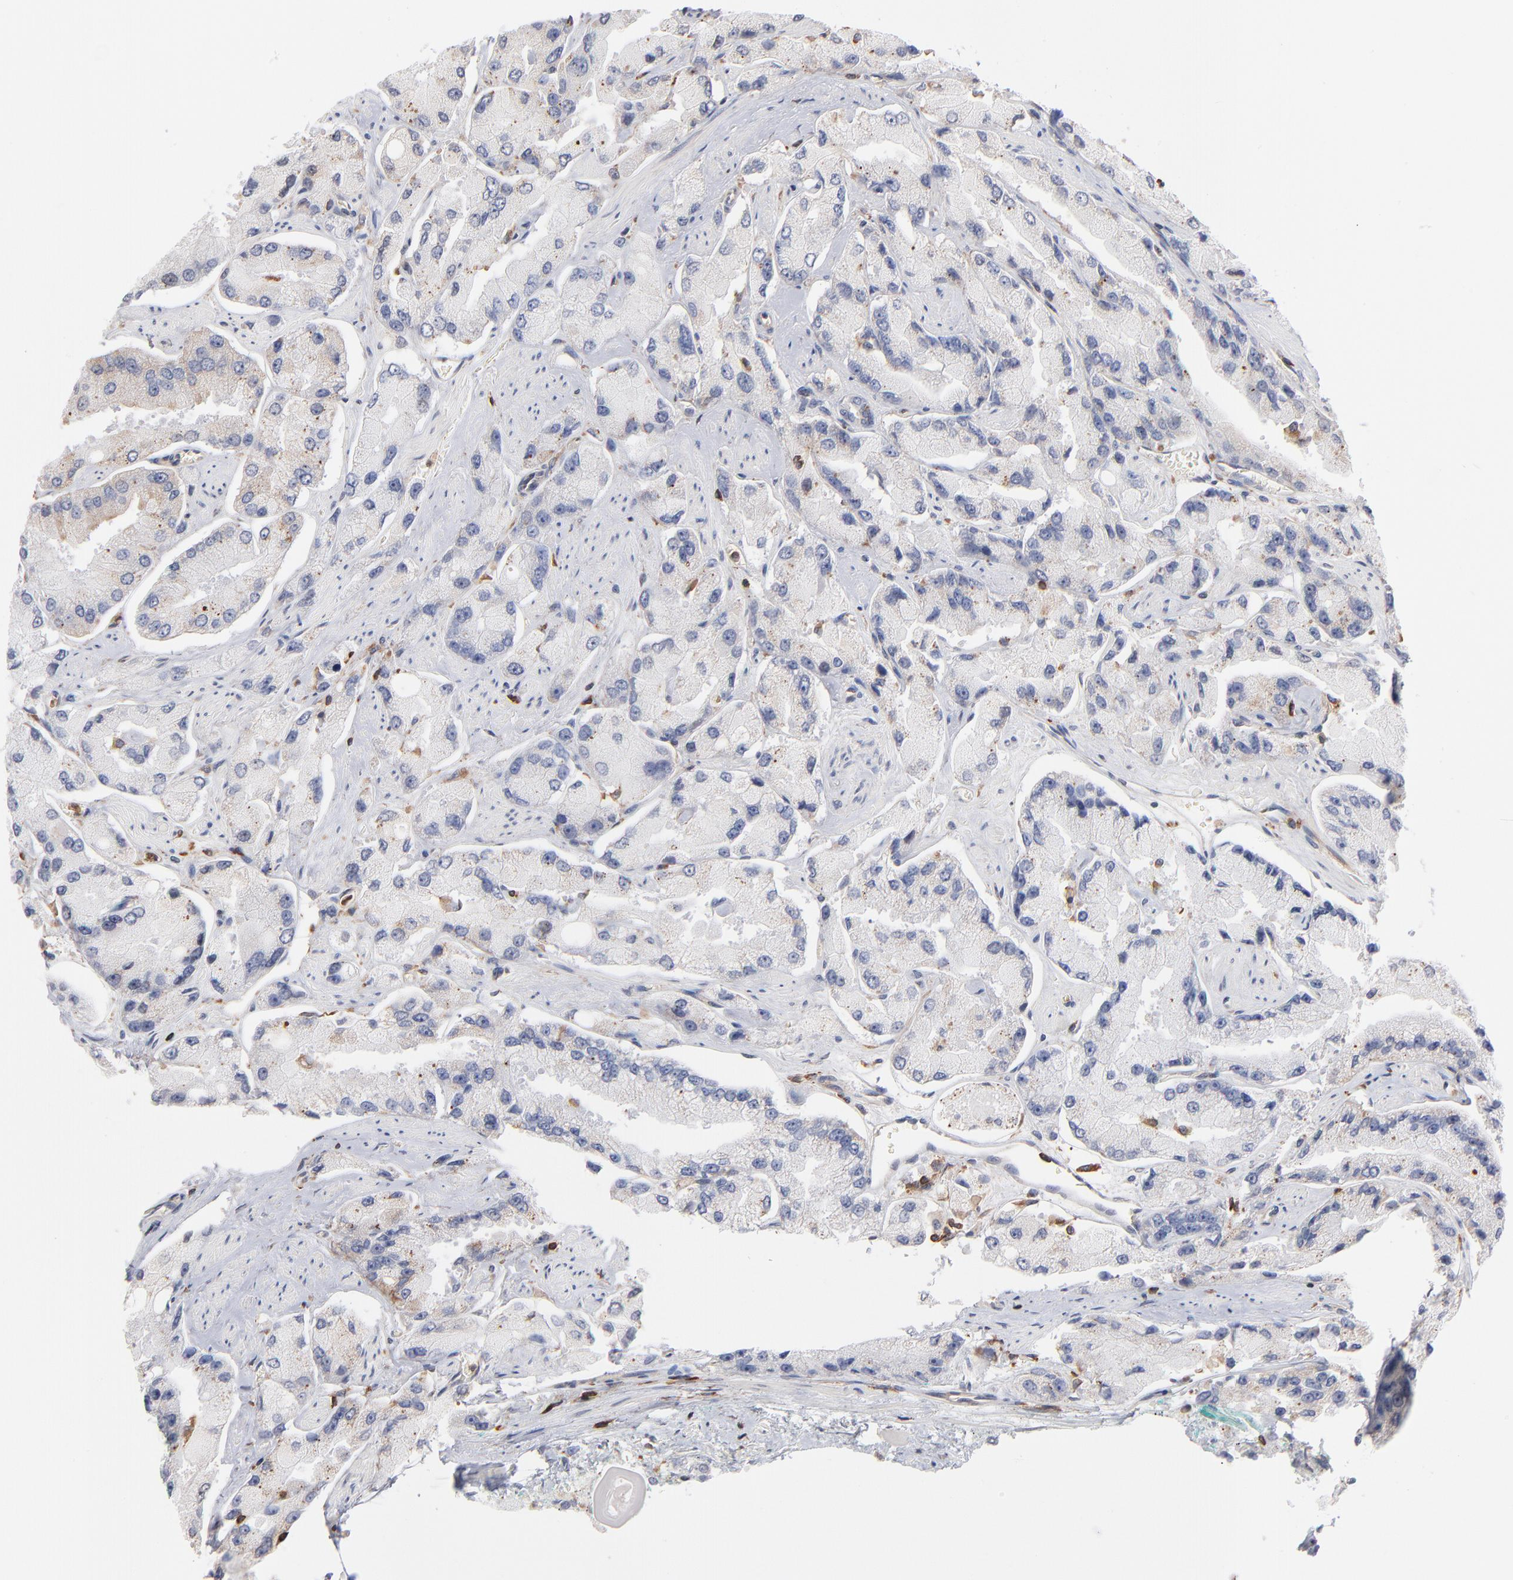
{"staining": {"intensity": "weak", "quantity": "<25%", "location": "cytoplasmic/membranous"}, "tissue": "prostate cancer", "cell_type": "Tumor cells", "image_type": "cancer", "snomed": [{"axis": "morphology", "description": "Adenocarcinoma, High grade"}, {"axis": "topography", "description": "Prostate"}], "caption": "Prostate cancer (high-grade adenocarcinoma) was stained to show a protein in brown. There is no significant expression in tumor cells.", "gene": "WIPF1", "patient": {"sex": "male", "age": 58}}